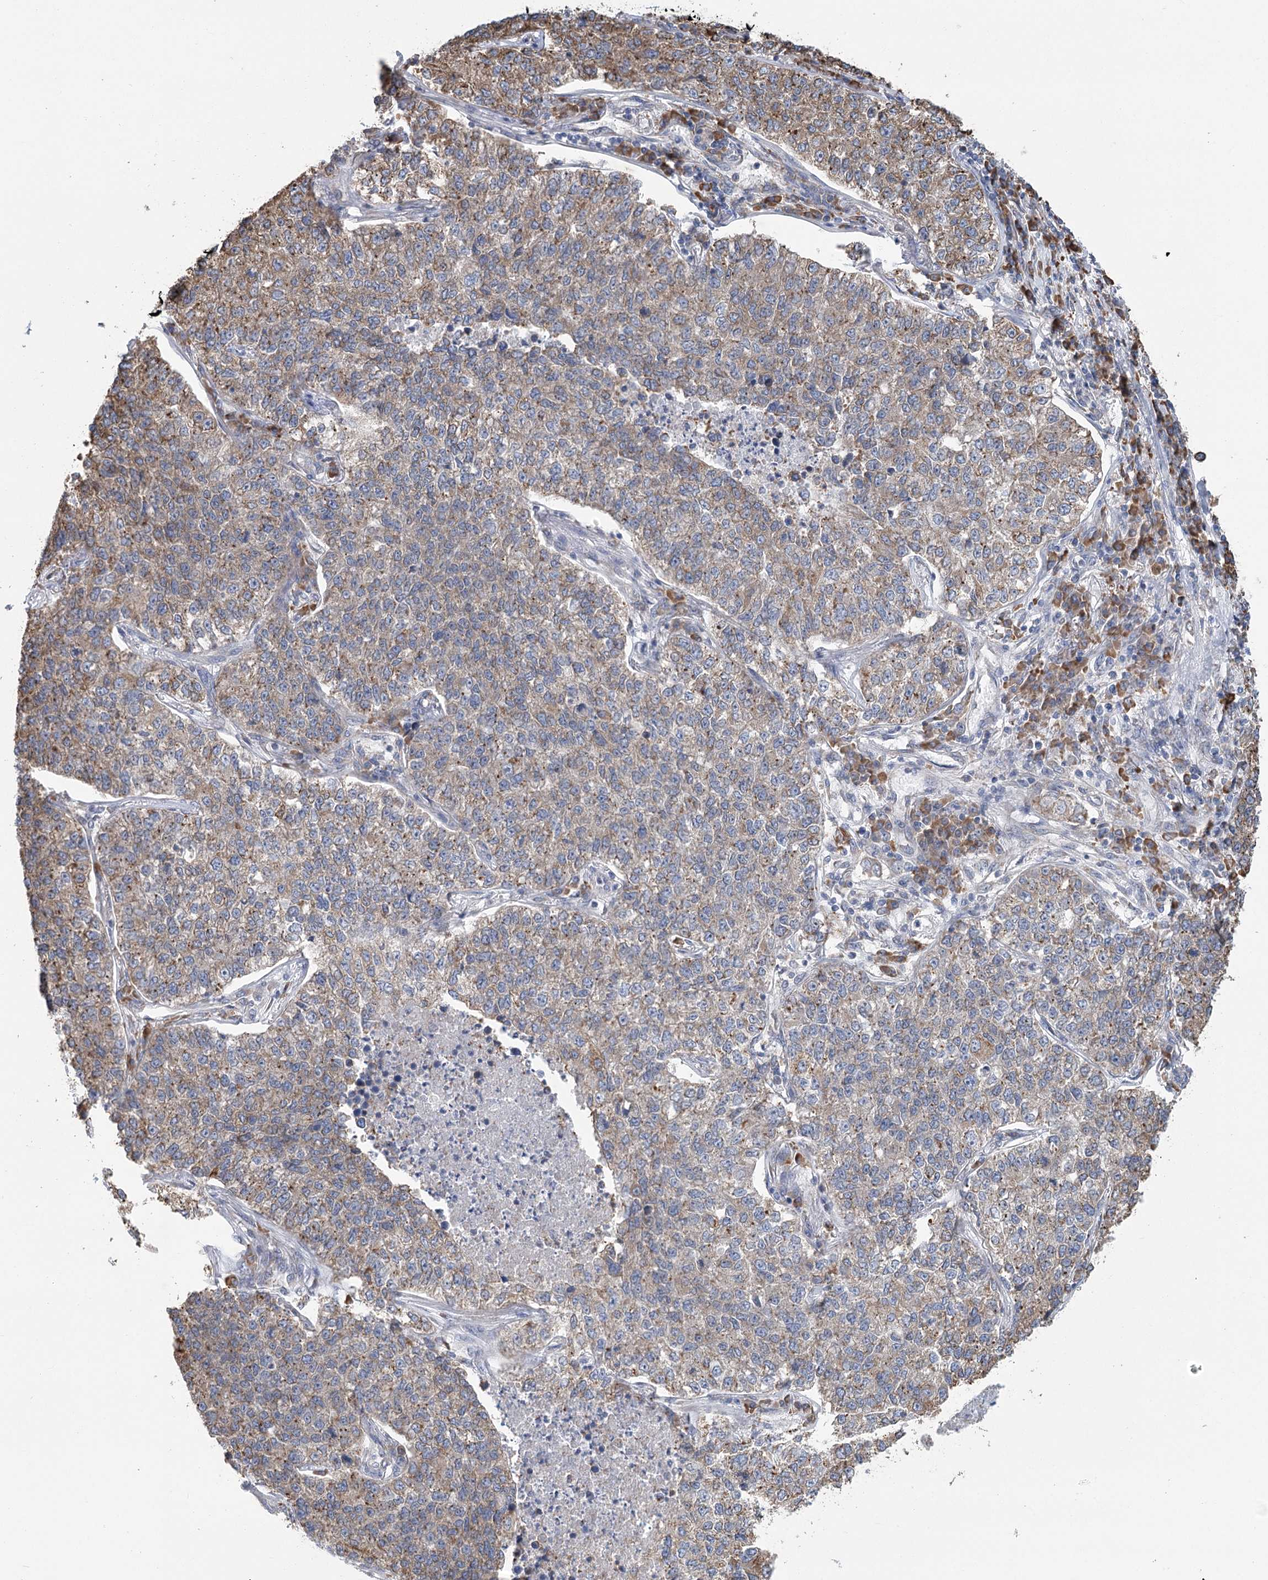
{"staining": {"intensity": "moderate", "quantity": ">75%", "location": "cytoplasmic/membranous"}, "tissue": "lung cancer", "cell_type": "Tumor cells", "image_type": "cancer", "snomed": [{"axis": "morphology", "description": "Adenocarcinoma, NOS"}, {"axis": "topography", "description": "Lung"}], "caption": "Immunohistochemistry of lung adenocarcinoma demonstrates medium levels of moderate cytoplasmic/membranous positivity in approximately >75% of tumor cells.", "gene": "METTL24", "patient": {"sex": "male", "age": 49}}